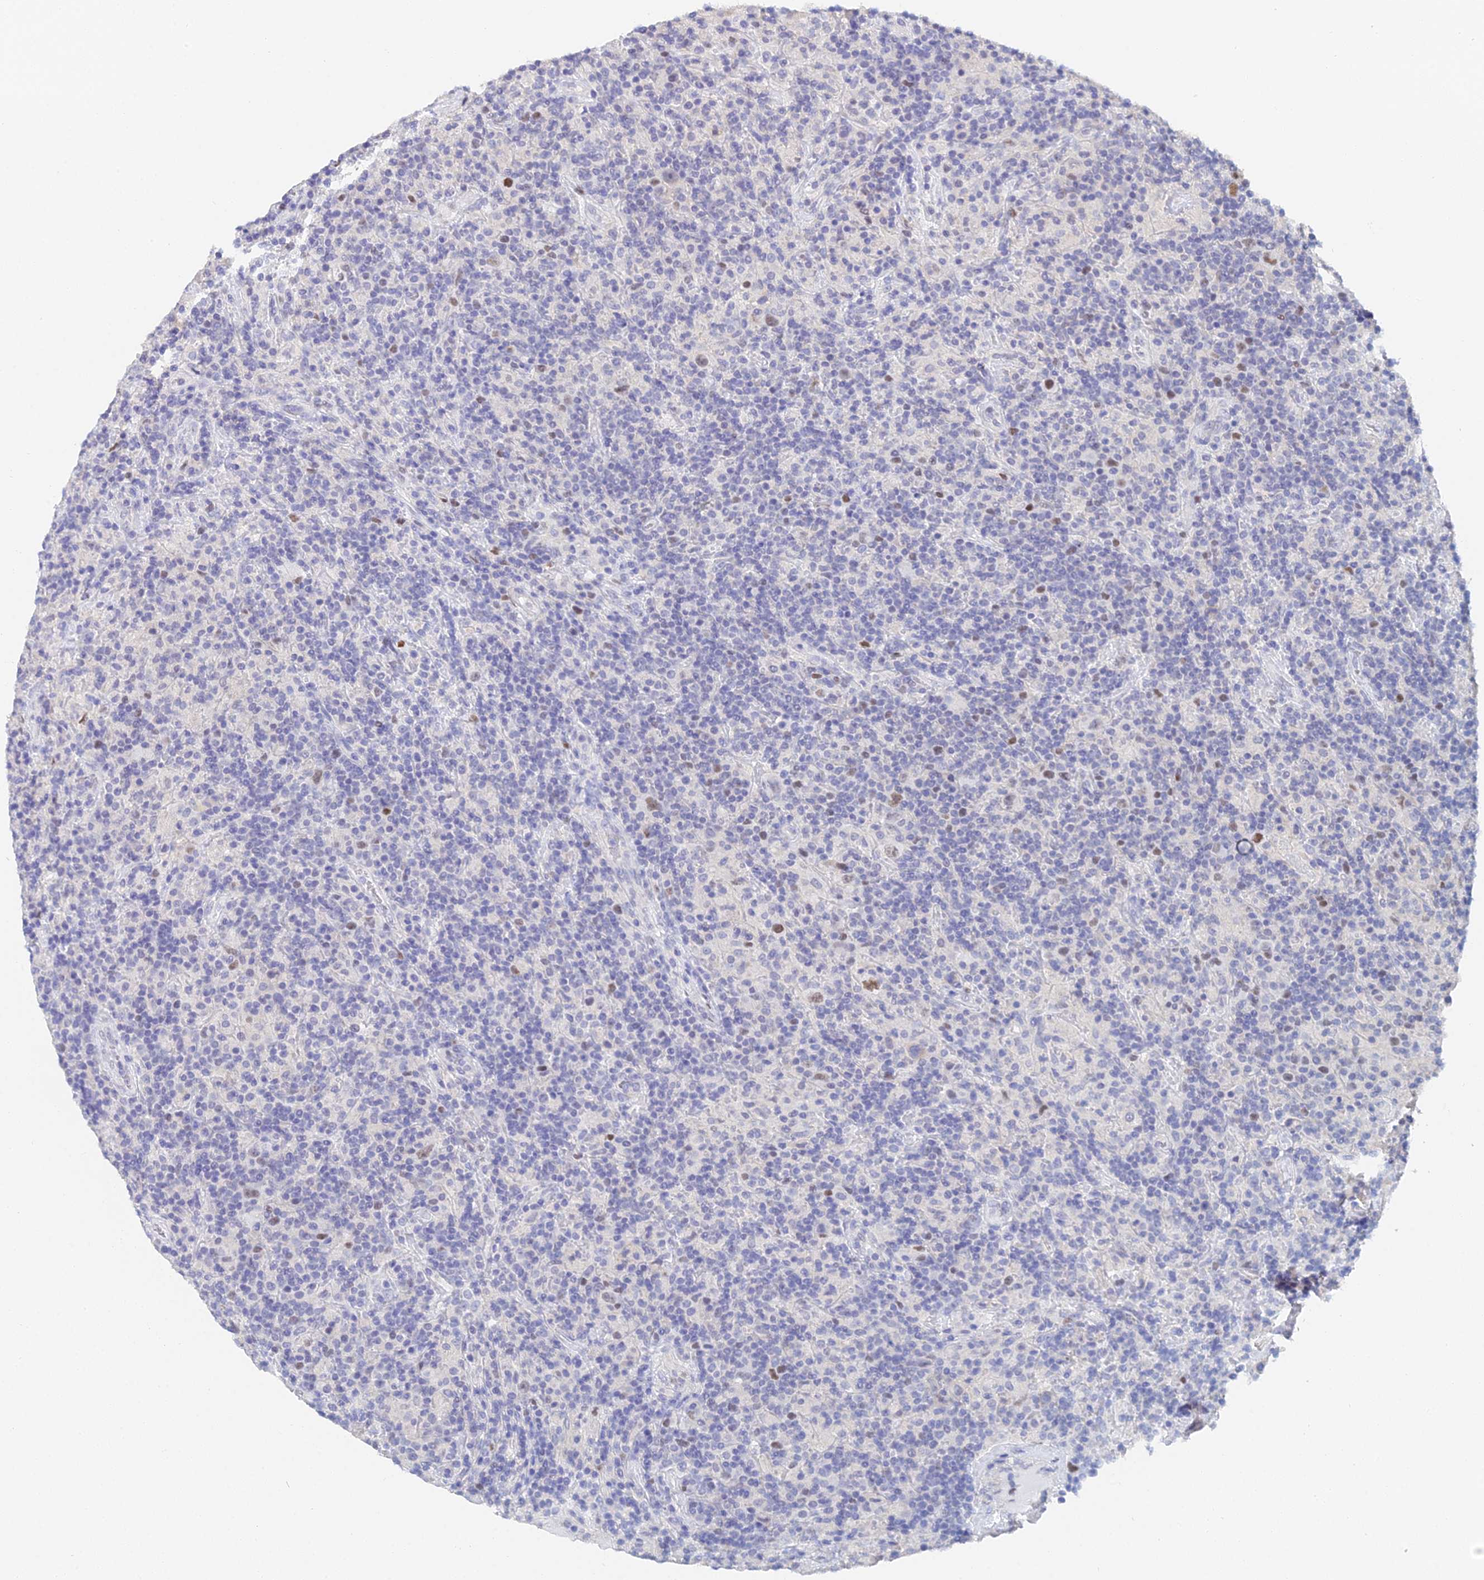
{"staining": {"intensity": "moderate", "quantity": ">75%", "location": "nuclear"}, "tissue": "lymphoma", "cell_type": "Tumor cells", "image_type": "cancer", "snomed": [{"axis": "morphology", "description": "Hodgkin's disease, NOS"}, {"axis": "topography", "description": "Lymph node"}], "caption": "This image displays immunohistochemistry staining of human lymphoma, with medium moderate nuclear positivity in approximately >75% of tumor cells.", "gene": "MCM2", "patient": {"sex": "male", "age": 70}}